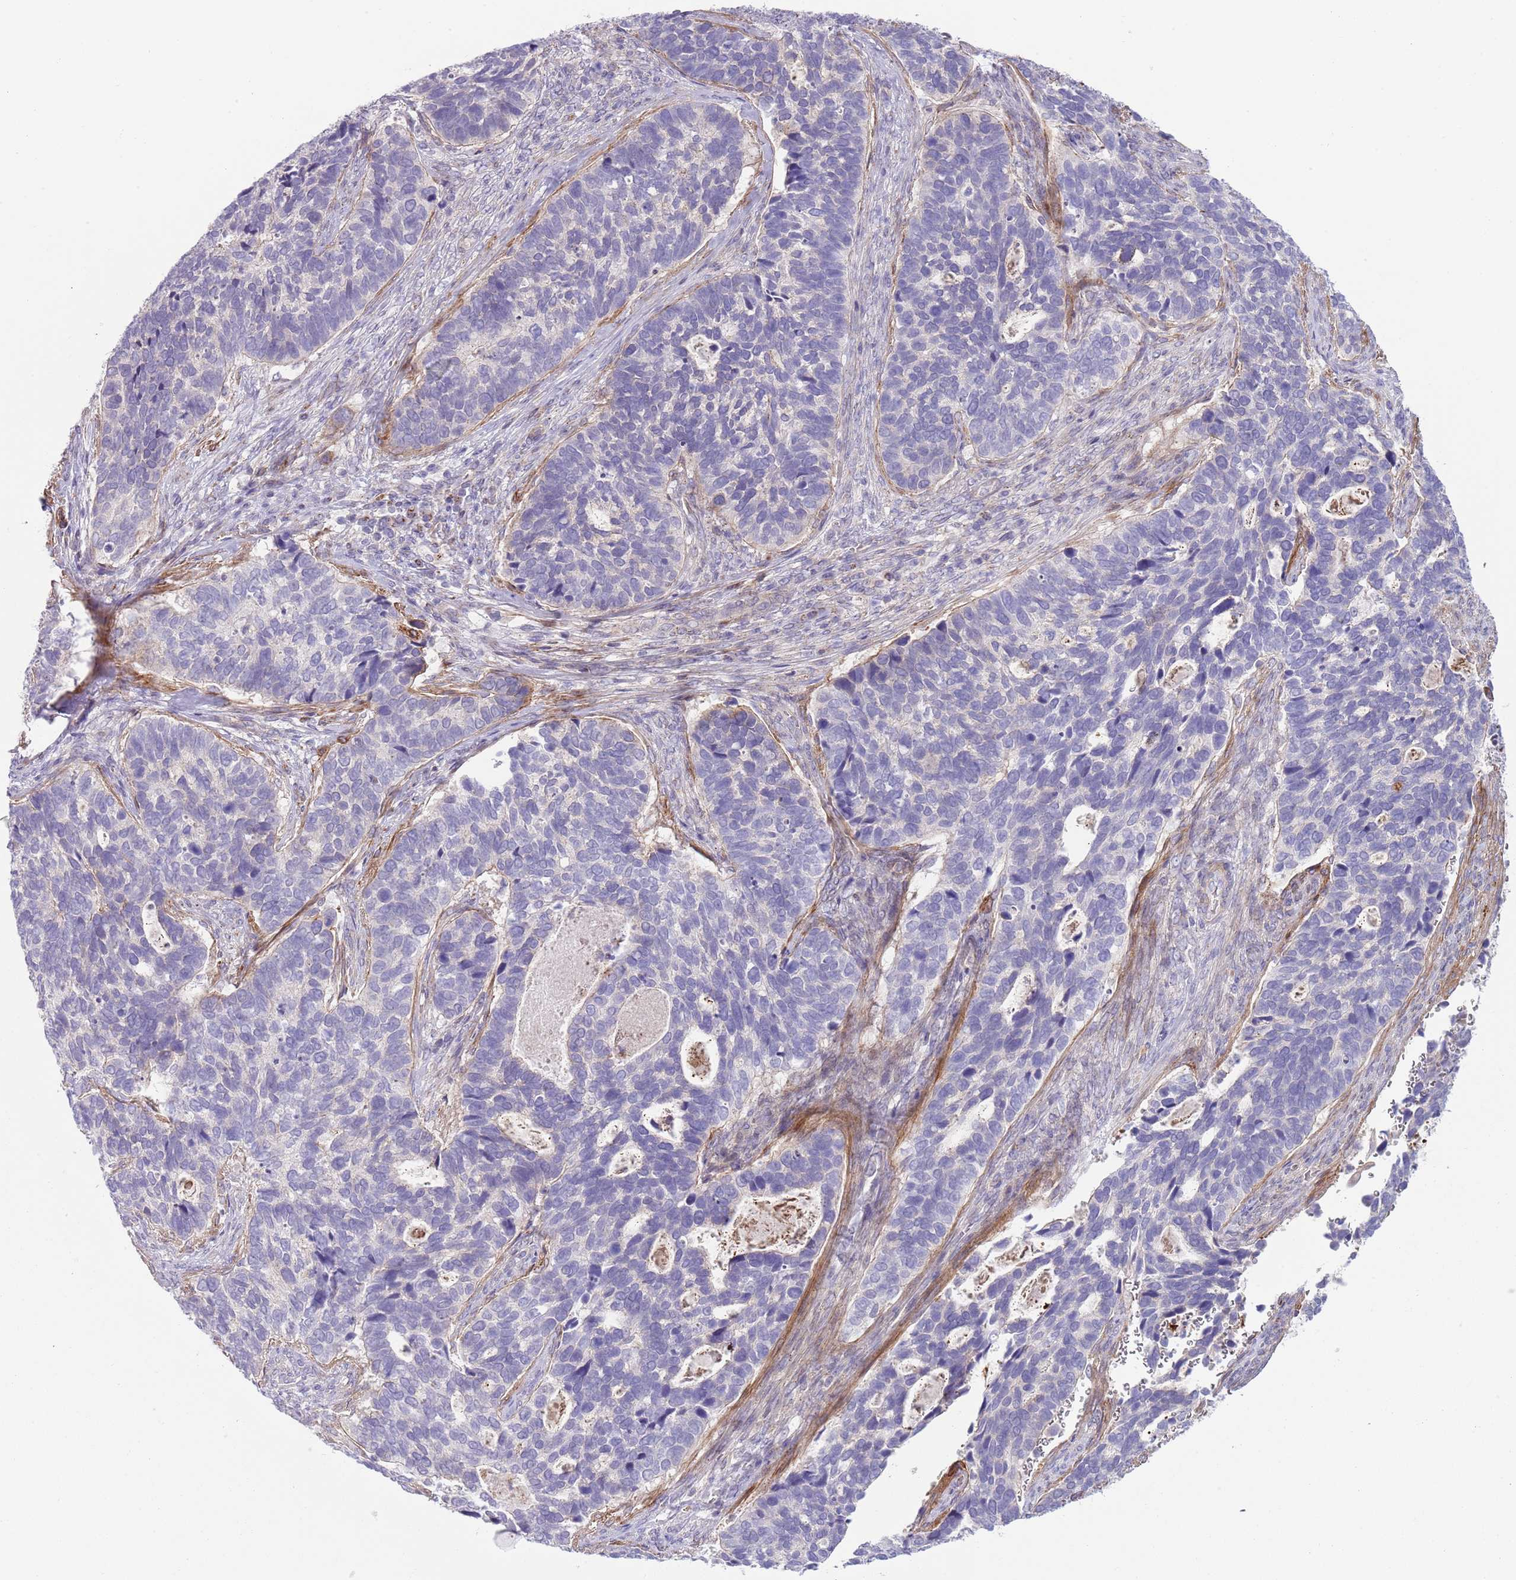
{"staining": {"intensity": "negative", "quantity": "none", "location": "none"}, "tissue": "cervical cancer", "cell_type": "Tumor cells", "image_type": "cancer", "snomed": [{"axis": "morphology", "description": "Squamous cell carcinoma, NOS"}, {"axis": "topography", "description": "Cervix"}], "caption": "Tumor cells are negative for protein expression in human squamous cell carcinoma (cervical). (Stains: DAB IHC with hematoxylin counter stain, Microscopy: brightfield microscopy at high magnification).", "gene": "TINAGL1", "patient": {"sex": "female", "age": 38}}